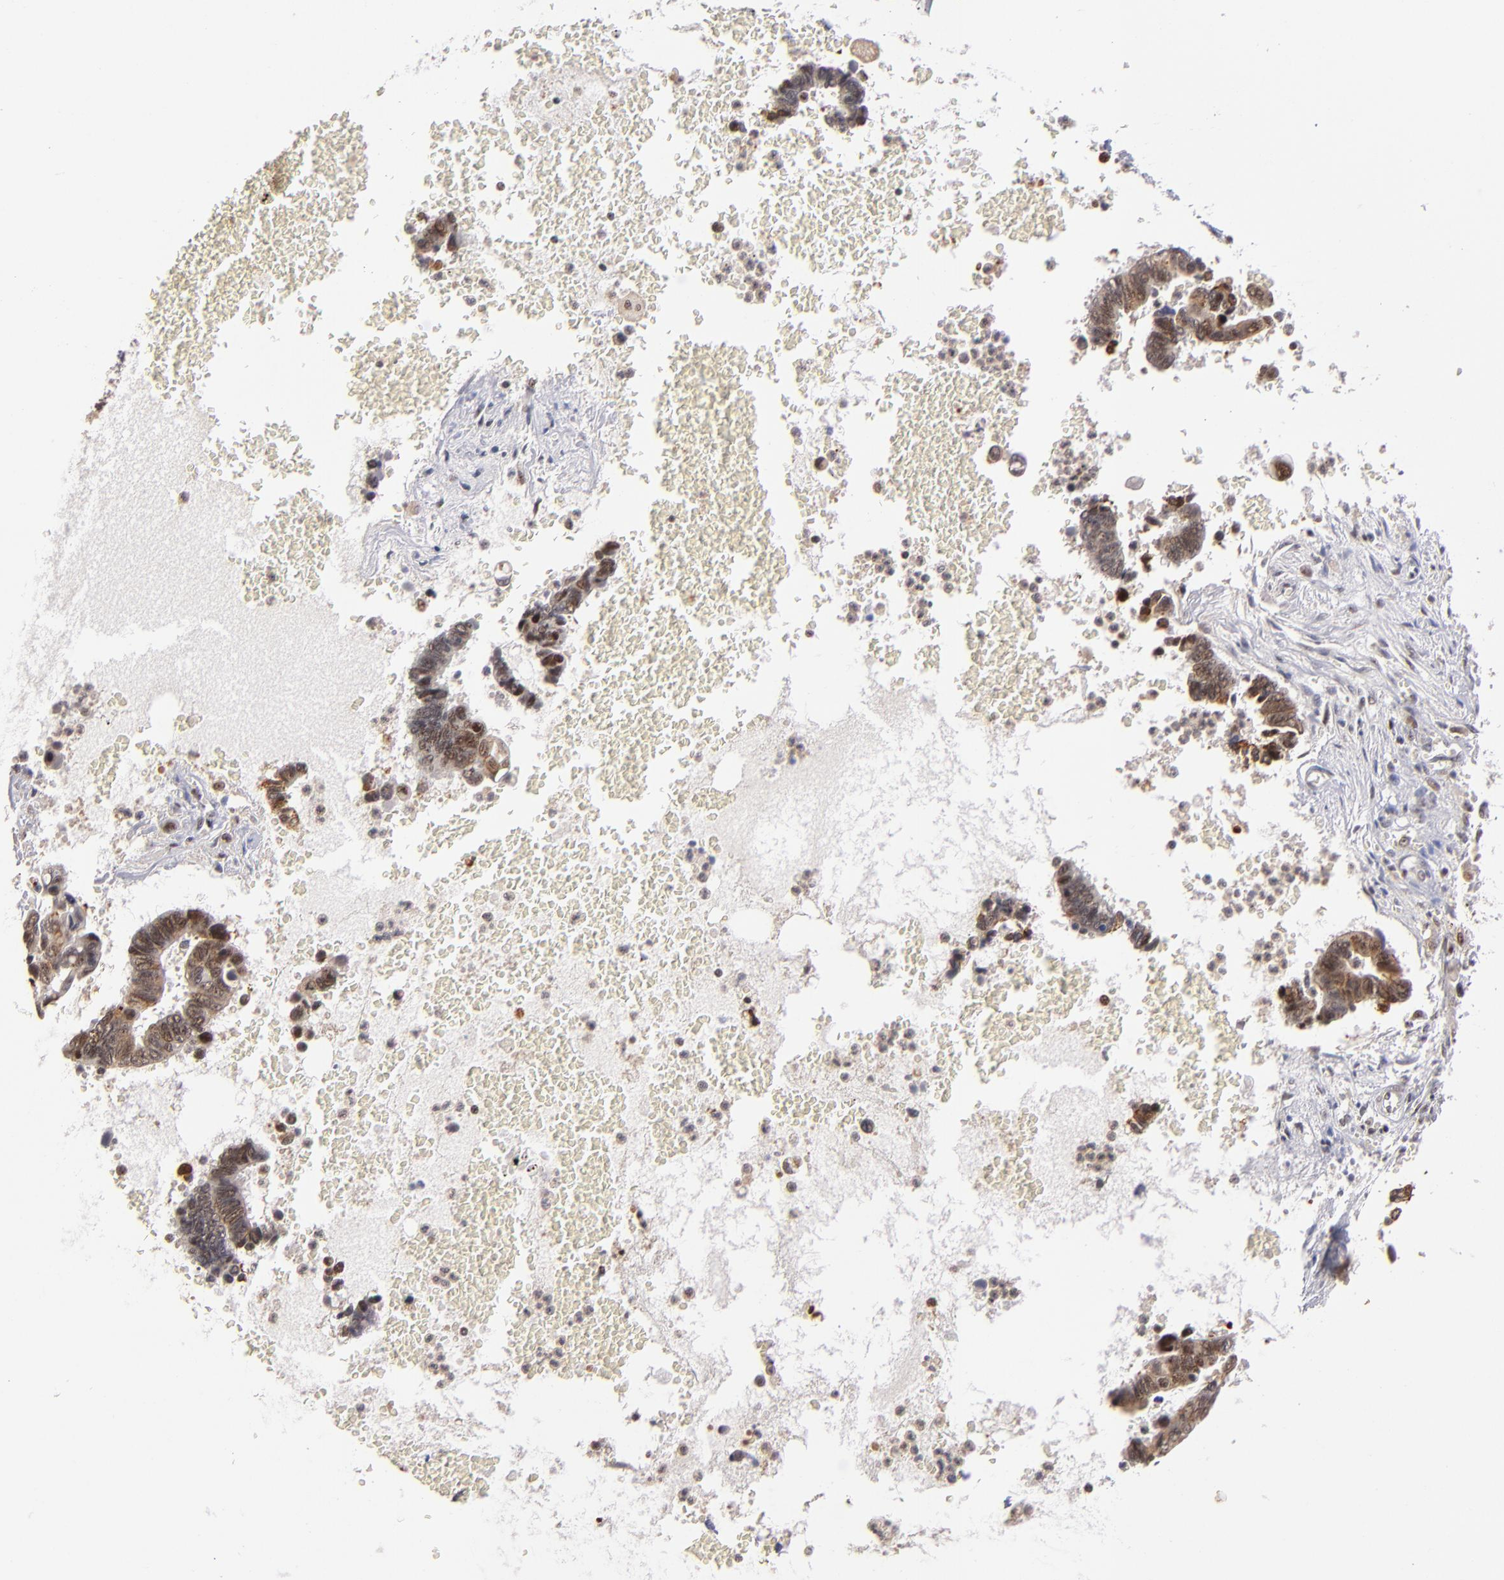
{"staining": {"intensity": "weak", "quantity": "<25%", "location": "cytoplasmic/membranous"}, "tissue": "pancreatic cancer", "cell_type": "Tumor cells", "image_type": "cancer", "snomed": [{"axis": "morphology", "description": "Adenocarcinoma, NOS"}, {"axis": "topography", "description": "Pancreas"}], "caption": "Human adenocarcinoma (pancreatic) stained for a protein using IHC reveals no expression in tumor cells.", "gene": "PCNX4", "patient": {"sex": "female", "age": 70}}